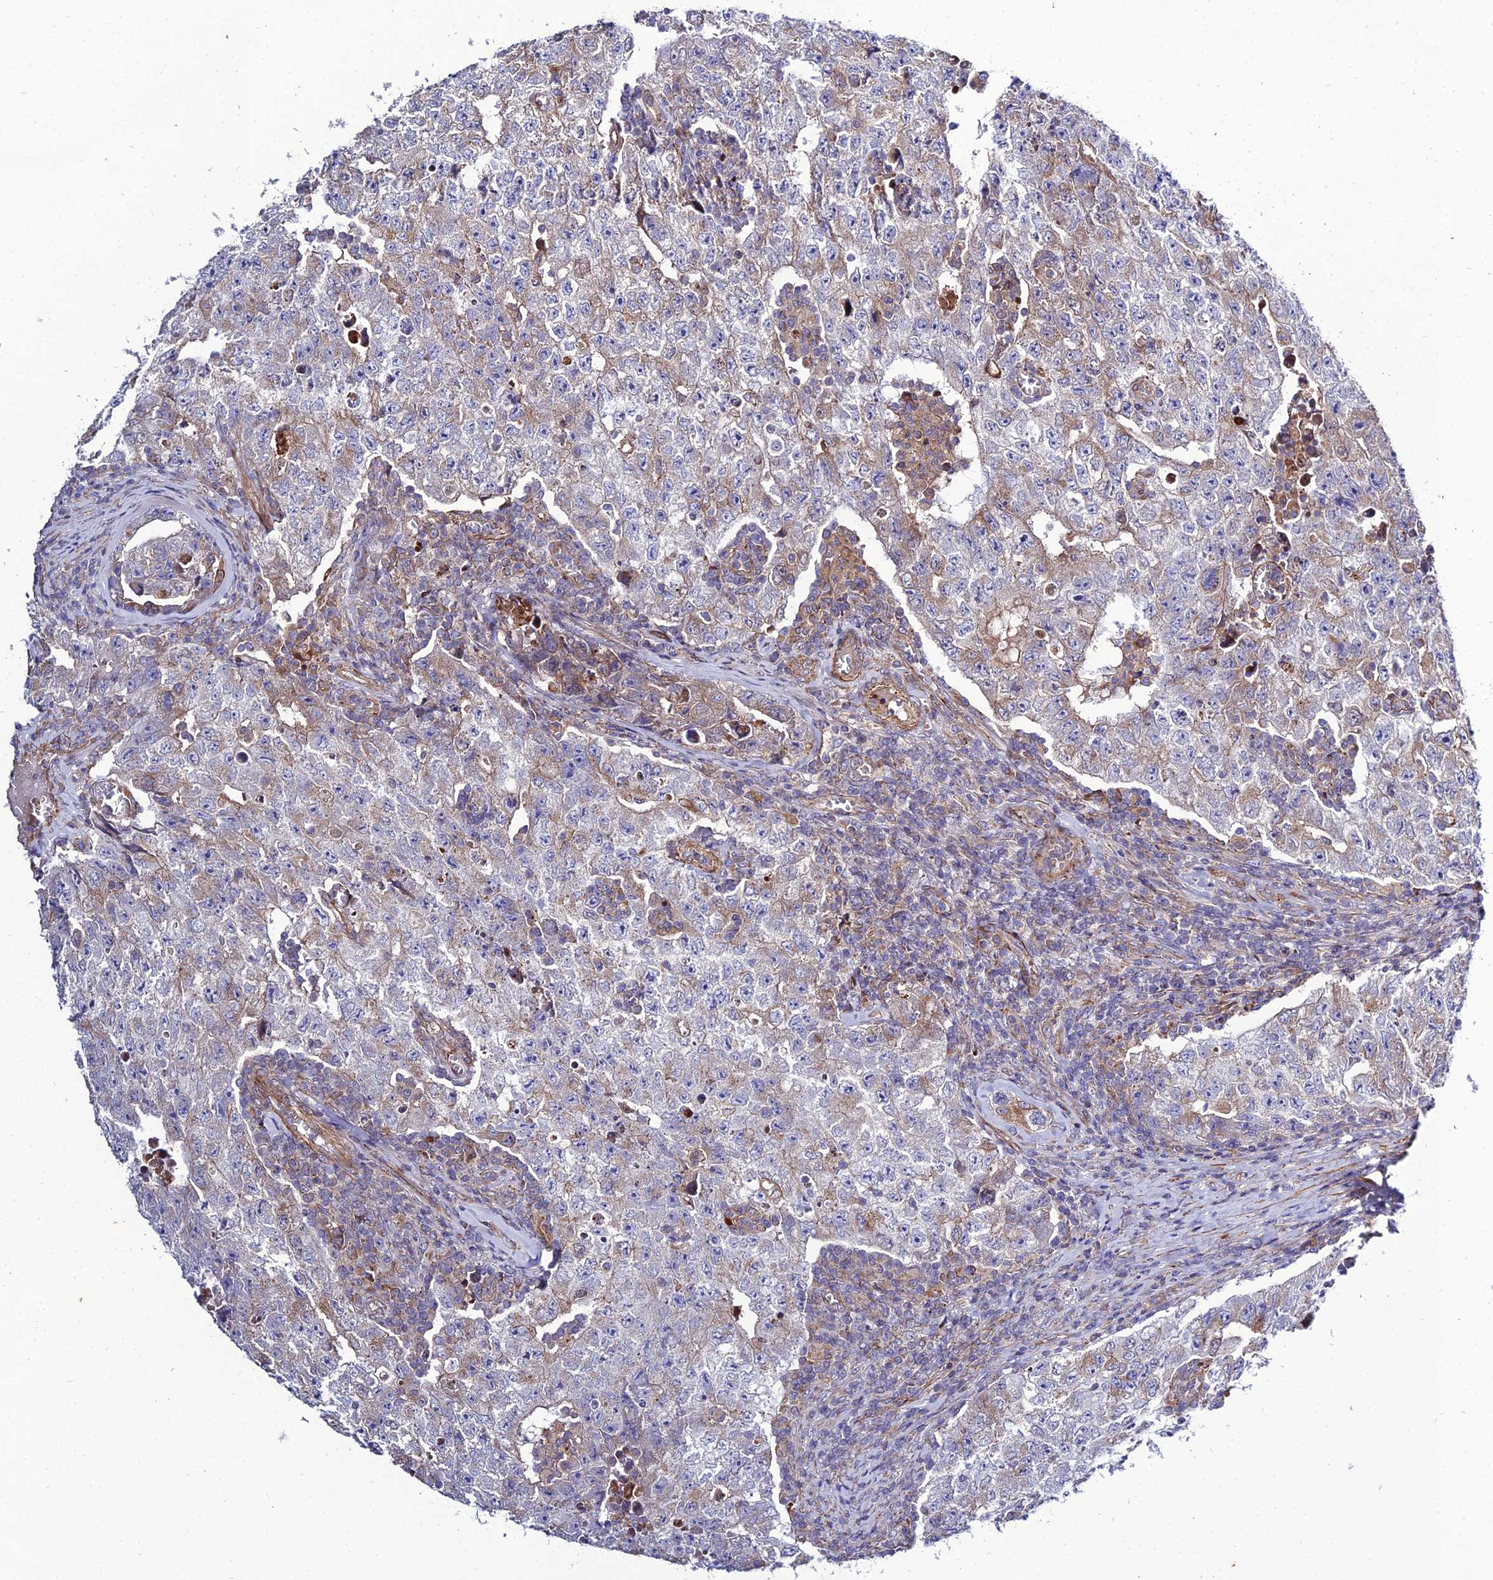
{"staining": {"intensity": "weak", "quantity": "25%-75%", "location": "cytoplasmic/membranous"}, "tissue": "testis cancer", "cell_type": "Tumor cells", "image_type": "cancer", "snomed": [{"axis": "morphology", "description": "Carcinoma, Embryonal, NOS"}, {"axis": "topography", "description": "Testis"}], "caption": "The immunohistochemical stain shows weak cytoplasmic/membranous expression in tumor cells of testis embryonal carcinoma tissue. (brown staining indicates protein expression, while blue staining denotes nuclei).", "gene": "ARL6IP1", "patient": {"sex": "male", "age": 17}}